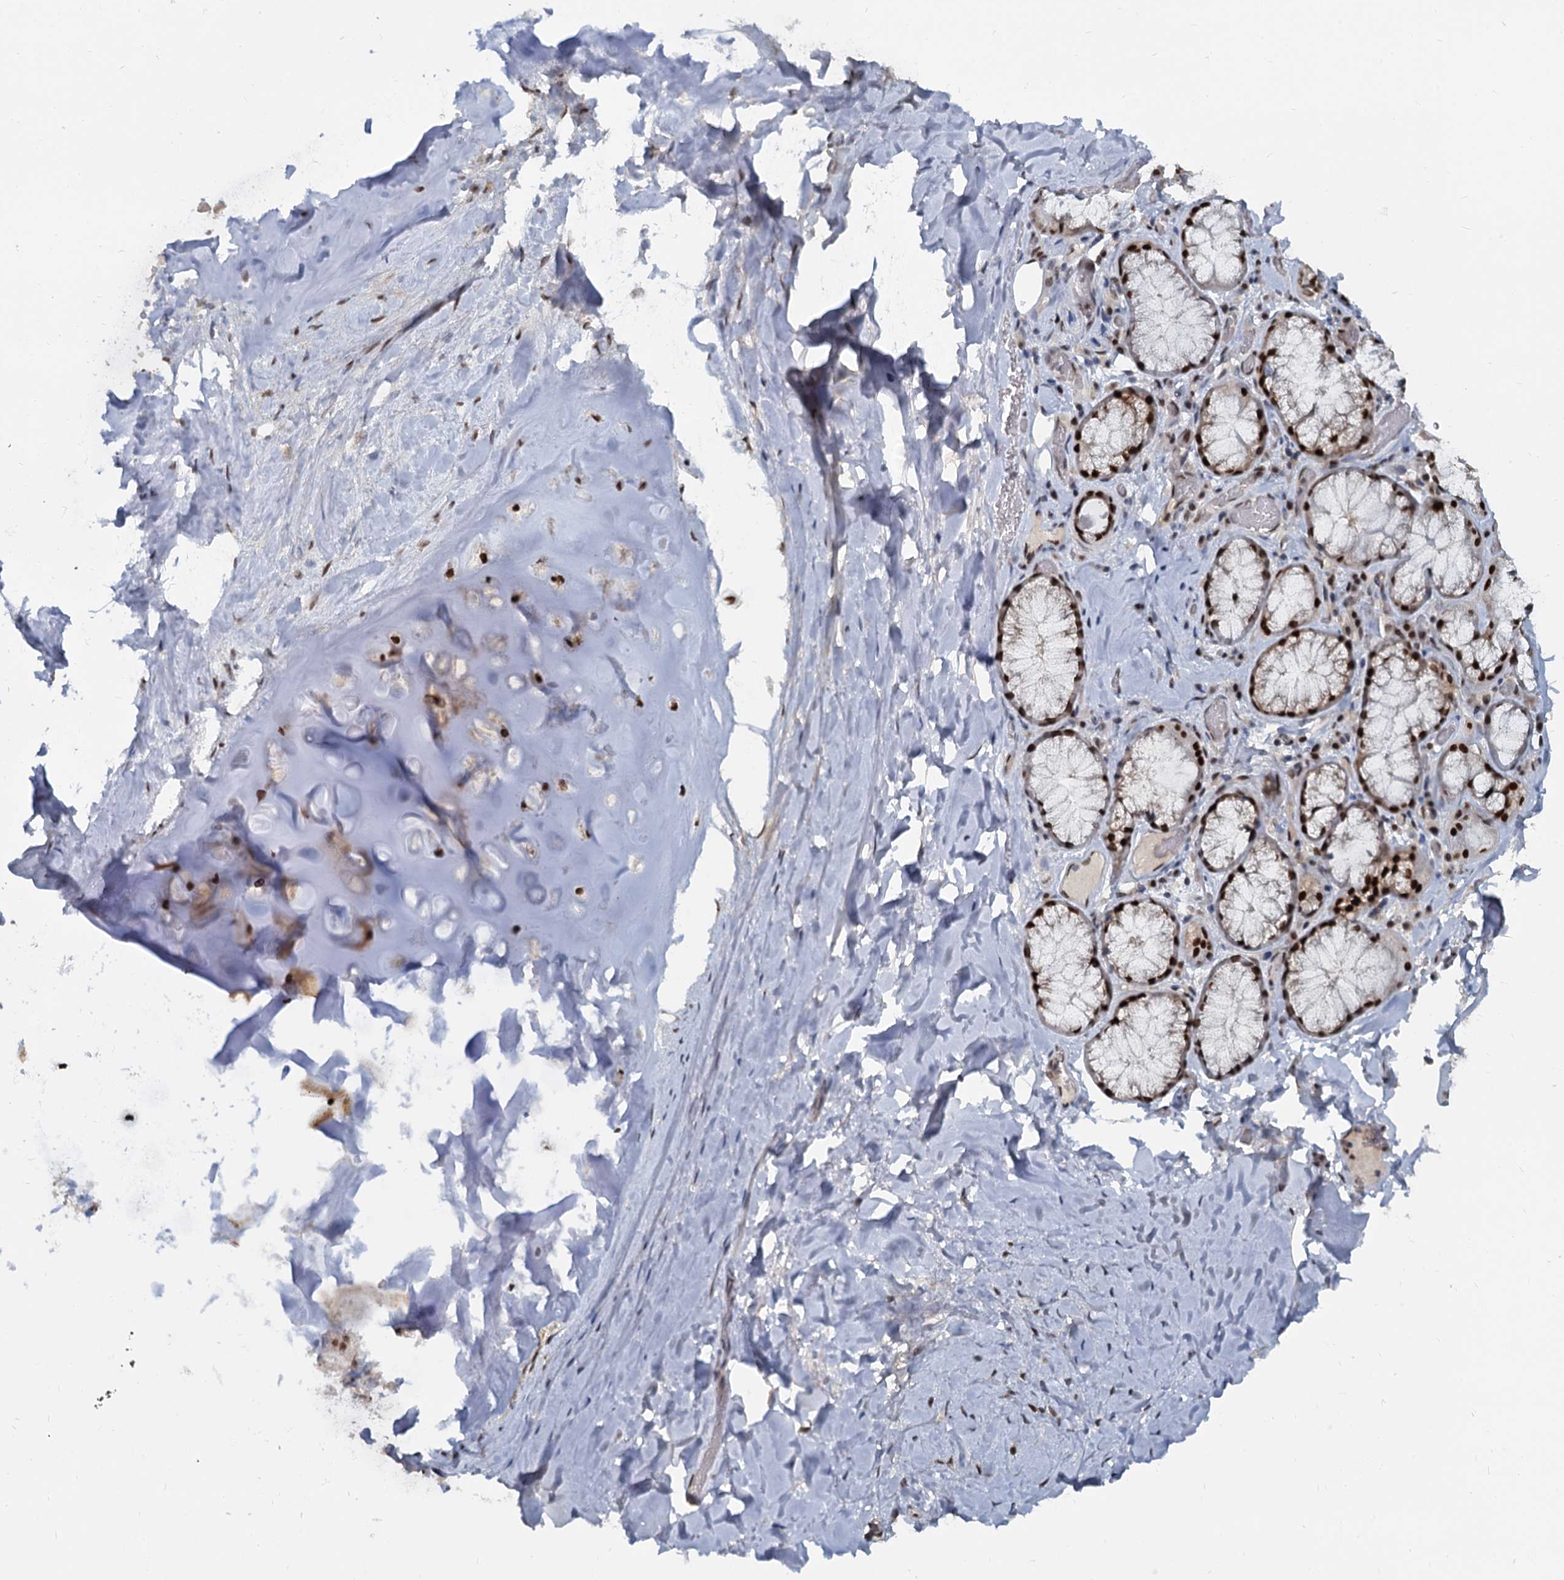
{"staining": {"intensity": "moderate", "quantity": ">75%", "location": "nuclear"}, "tissue": "adipose tissue", "cell_type": "Adipocytes", "image_type": "normal", "snomed": [{"axis": "morphology", "description": "Normal tissue, NOS"}, {"axis": "topography", "description": "Lymph node"}, {"axis": "topography", "description": "Cartilage tissue"}, {"axis": "topography", "description": "Bronchus"}], "caption": "Adipose tissue stained with a brown dye shows moderate nuclear positive expression in approximately >75% of adipocytes.", "gene": "RPRD1A", "patient": {"sex": "male", "age": 63}}